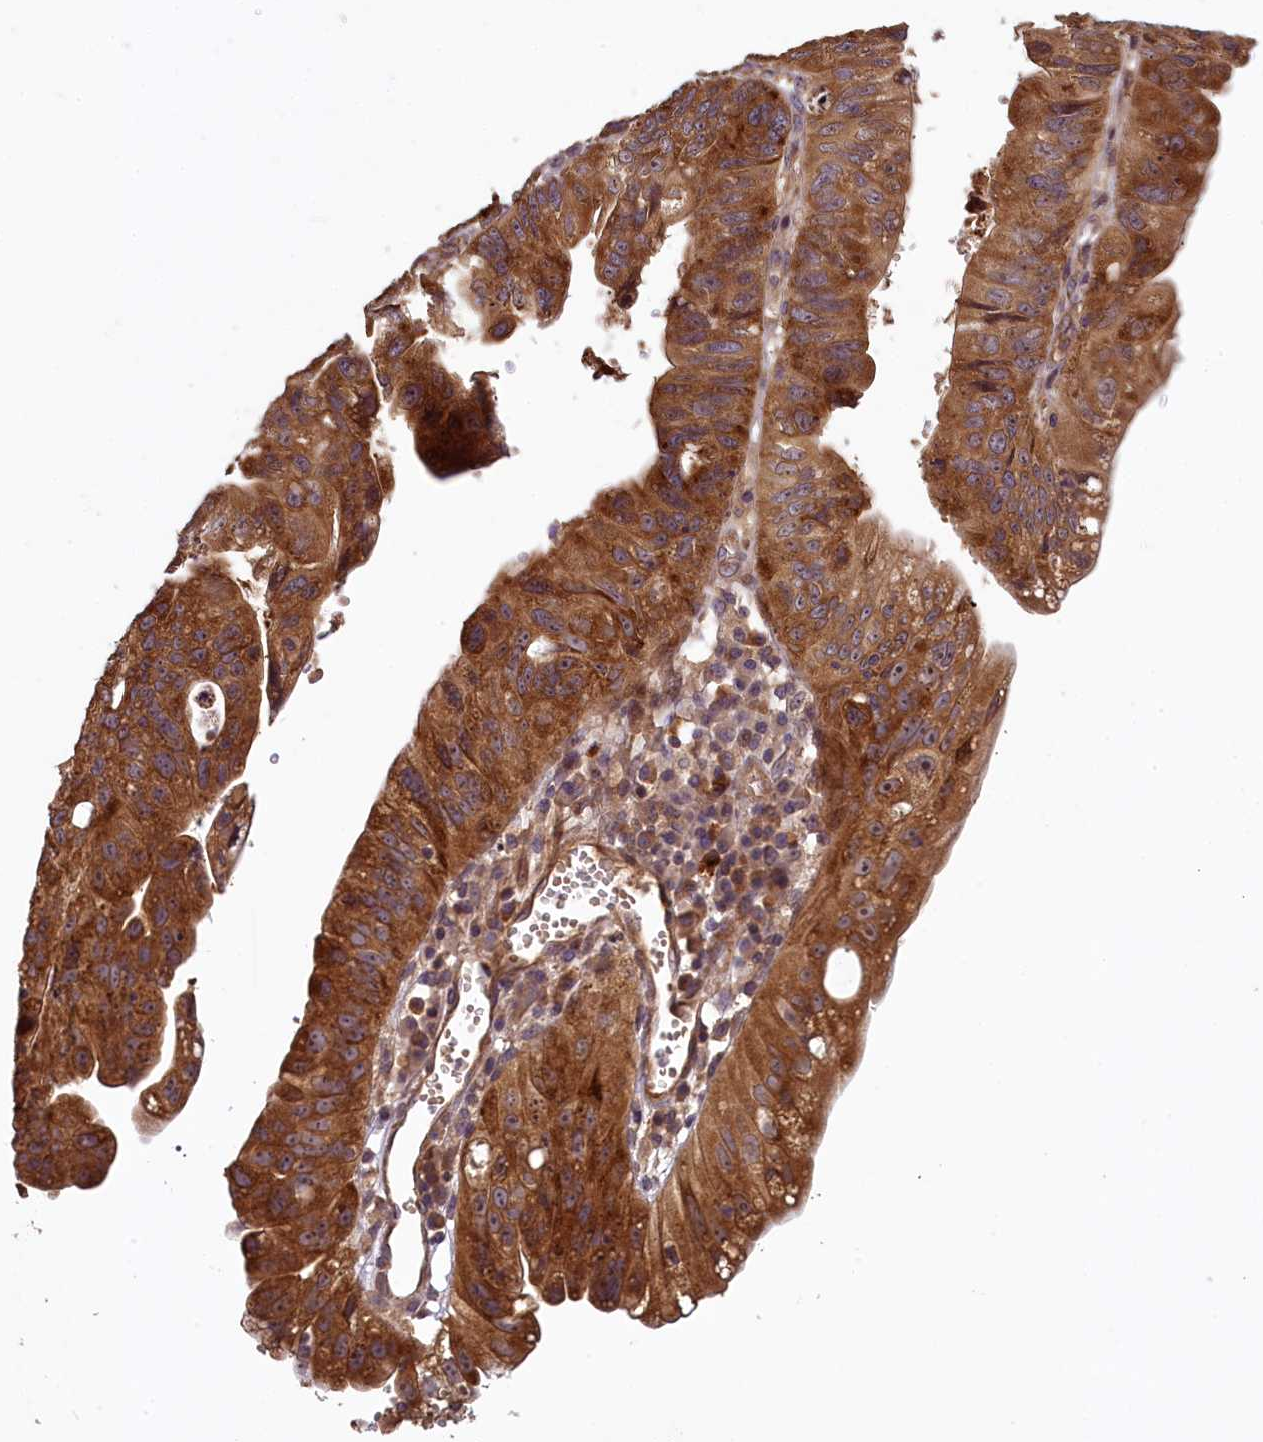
{"staining": {"intensity": "moderate", "quantity": ">75%", "location": "cytoplasmic/membranous"}, "tissue": "stomach cancer", "cell_type": "Tumor cells", "image_type": "cancer", "snomed": [{"axis": "morphology", "description": "Adenocarcinoma, NOS"}, {"axis": "topography", "description": "Stomach"}], "caption": "Human stomach adenocarcinoma stained with a brown dye reveals moderate cytoplasmic/membranous positive positivity in approximately >75% of tumor cells.", "gene": "NUDT6", "patient": {"sex": "male", "age": 59}}